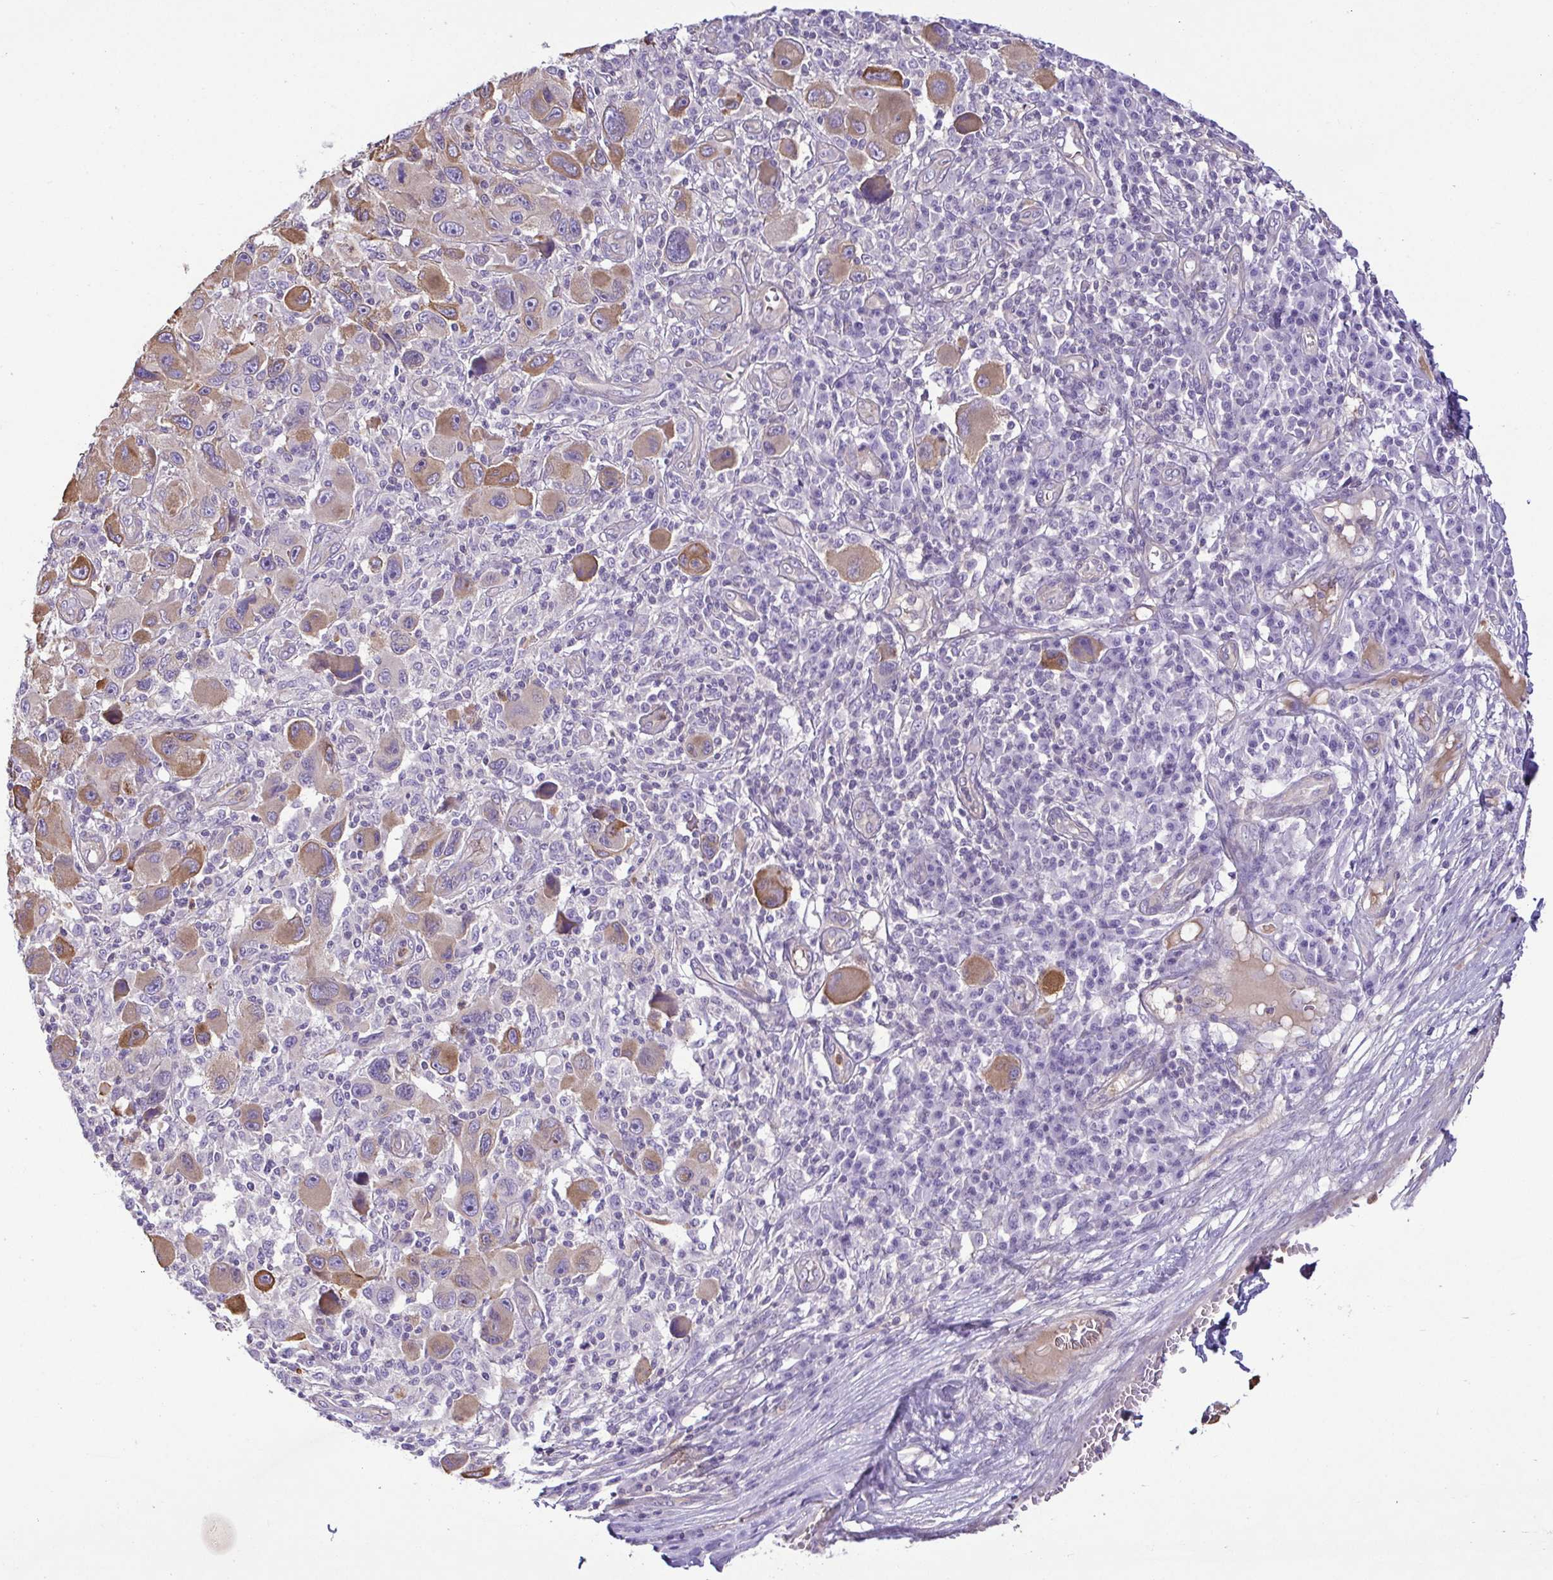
{"staining": {"intensity": "moderate", "quantity": "<25%", "location": "cytoplasmic/membranous"}, "tissue": "melanoma", "cell_type": "Tumor cells", "image_type": "cancer", "snomed": [{"axis": "morphology", "description": "Malignant melanoma, NOS"}, {"axis": "topography", "description": "Skin"}], "caption": "The histopathology image shows staining of malignant melanoma, revealing moderate cytoplasmic/membranous protein positivity (brown color) within tumor cells.", "gene": "MYL10", "patient": {"sex": "male", "age": 53}}